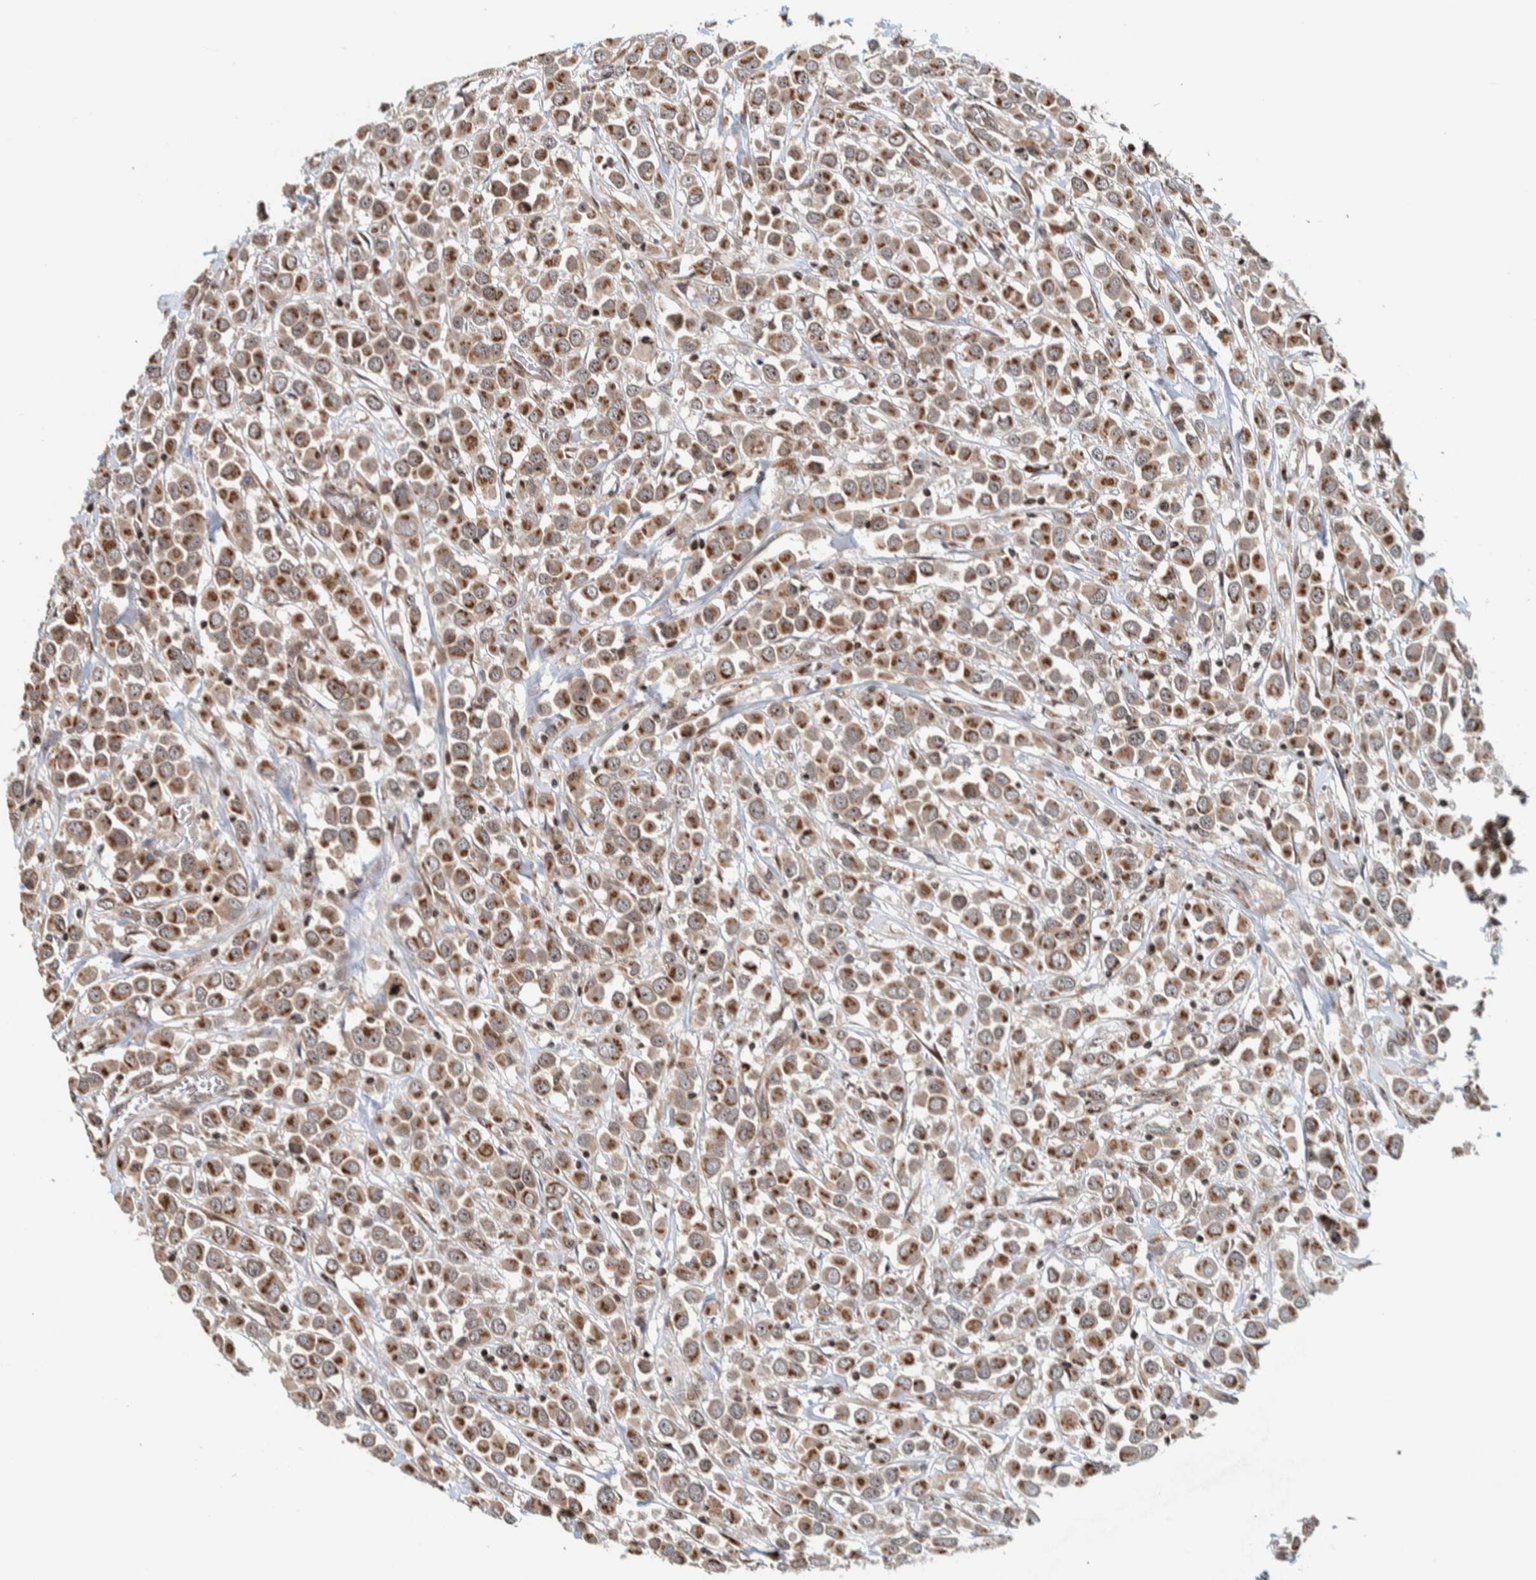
{"staining": {"intensity": "moderate", "quantity": ">75%", "location": "cytoplasmic/membranous"}, "tissue": "breast cancer", "cell_type": "Tumor cells", "image_type": "cancer", "snomed": [{"axis": "morphology", "description": "Duct carcinoma"}, {"axis": "topography", "description": "Breast"}], "caption": "Breast cancer (intraductal carcinoma) stained with immunohistochemistry displays moderate cytoplasmic/membranous staining in approximately >75% of tumor cells. (DAB = brown stain, brightfield microscopy at high magnification).", "gene": "CCDC182", "patient": {"sex": "female", "age": 61}}